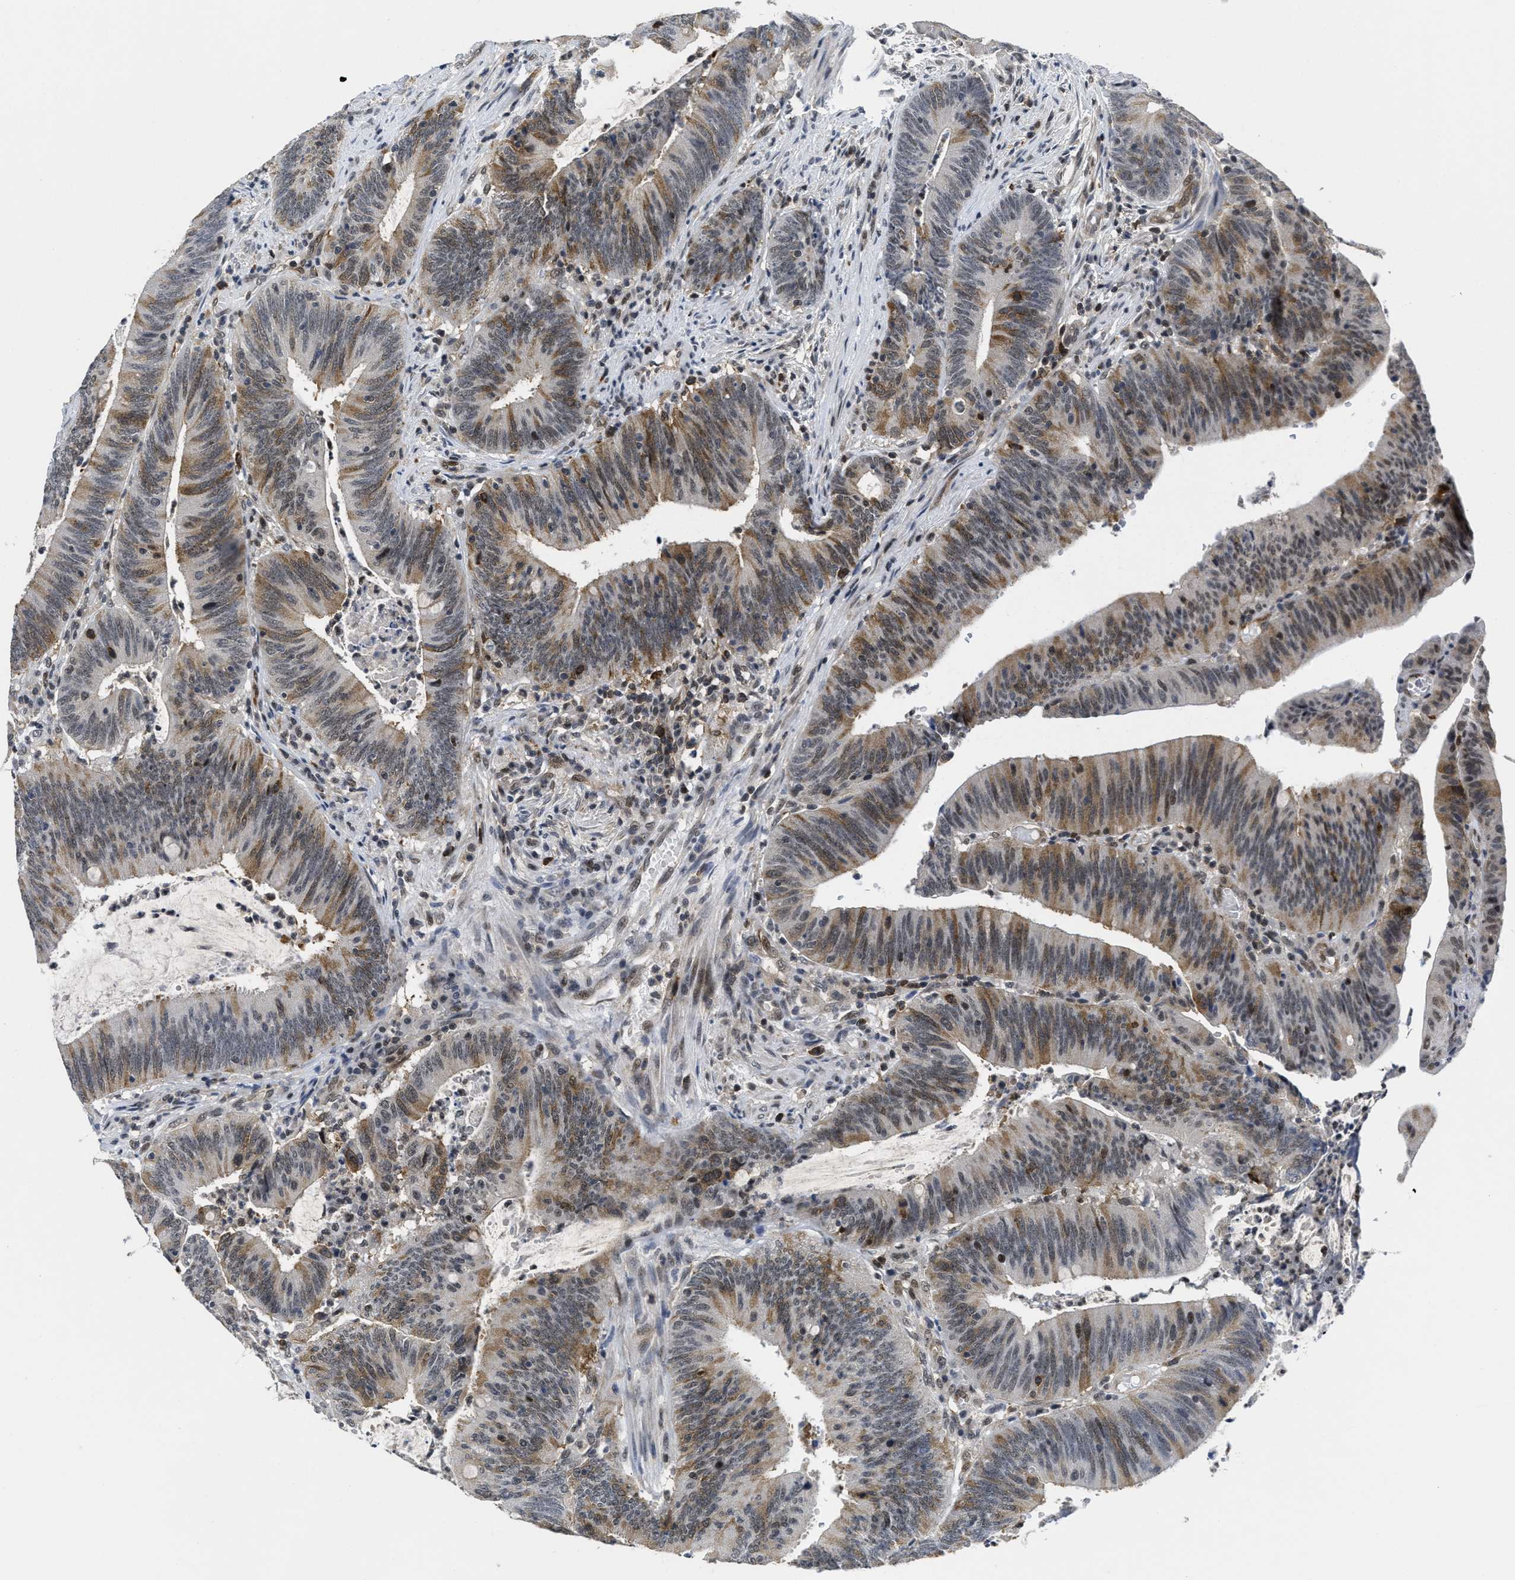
{"staining": {"intensity": "moderate", "quantity": ">75%", "location": "cytoplasmic/membranous"}, "tissue": "colorectal cancer", "cell_type": "Tumor cells", "image_type": "cancer", "snomed": [{"axis": "morphology", "description": "Normal tissue, NOS"}, {"axis": "morphology", "description": "Adenocarcinoma, NOS"}, {"axis": "topography", "description": "Rectum"}], "caption": "Human colorectal cancer stained for a protein (brown) reveals moderate cytoplasmic/membranous positive expression in approximately >75% of tumor cells.", "gene": "HIF1A", "patient": {"sex": "female", "age": 66}}